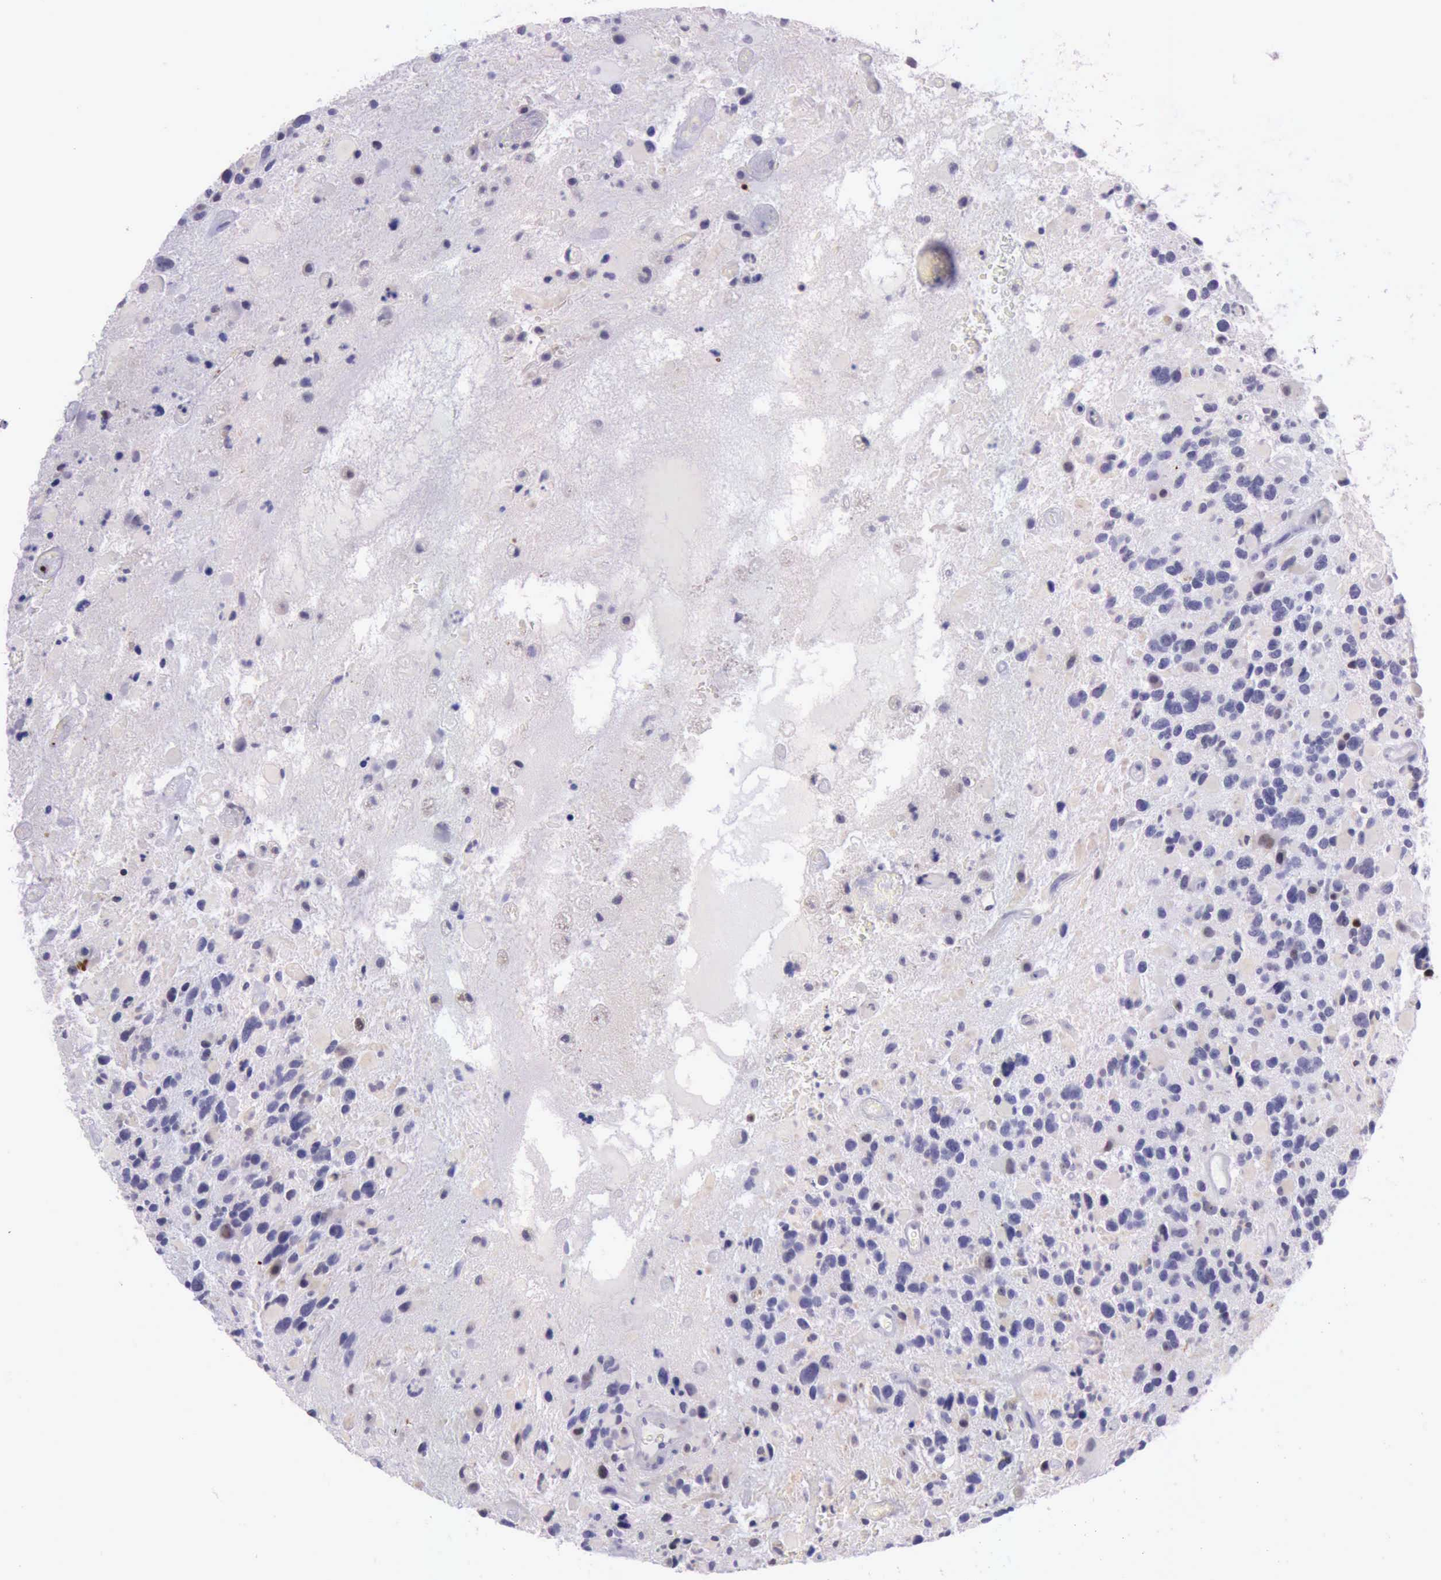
{"staining": {"intensity": "strong", "quantity": "<25%", "location": "nuclear"}, "tissue": "glioma", "cell_type": "Tumor cells", "image_type": "cancer", "snomed": [{"axis": "morphology", "description": "Glioma, malignant, High grade"}, {"axis": "topography", "description": "Brain"}], "caption": "Glioma was stained to show a protein in brown. There is medium levels of strong nuclear positivity in approximately <25% of tumor cells.", "gene": "PARP1", "patient": {"sex": "female", "age": 37}}